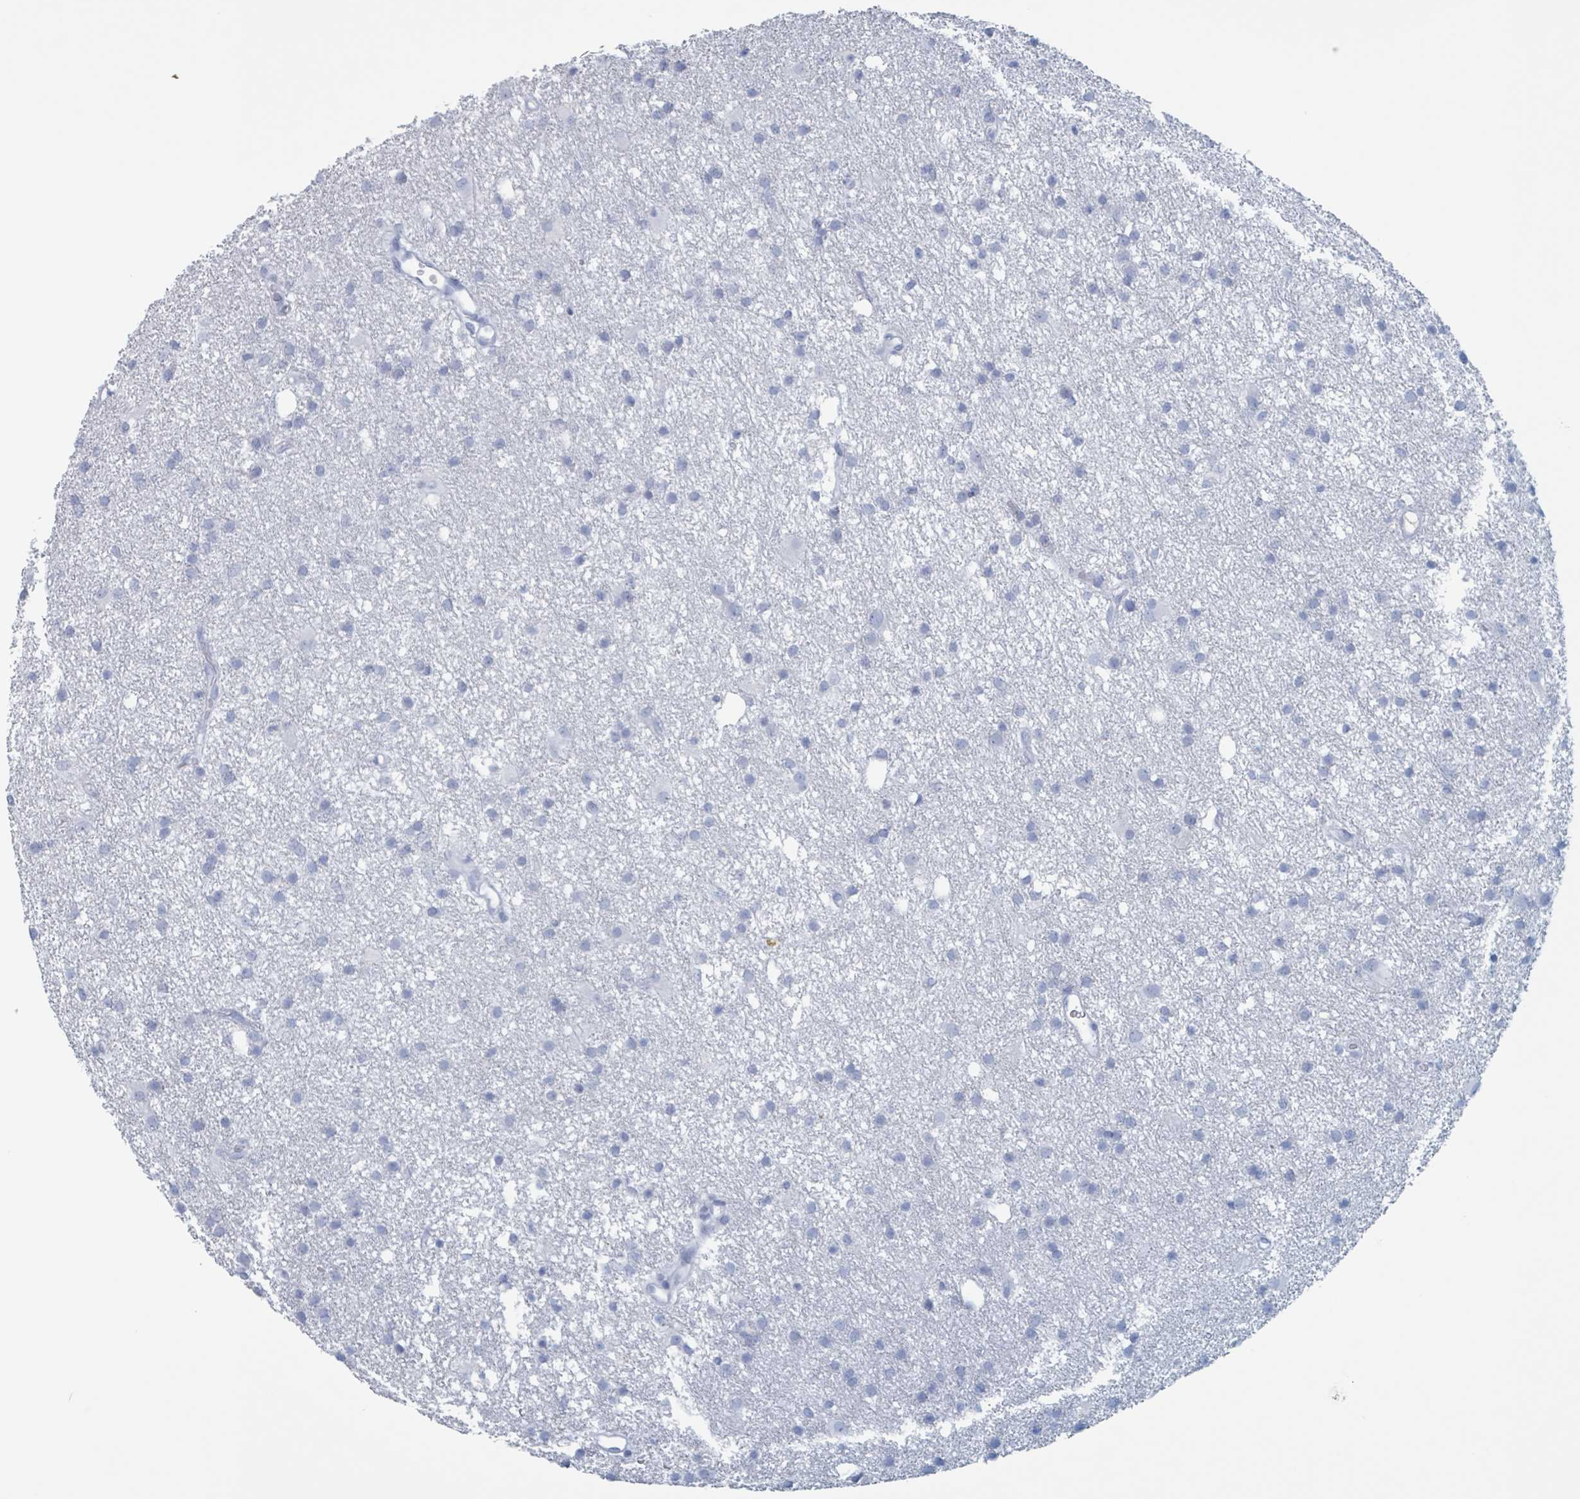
{"staining": {"intensity": "negative", "quantity": "none", "location": "none"}, "tissue": "glioma", "cell_type": "Tumor cells", "image_type": "cancer", "snomed": [{"axis": "morphology", "description": "Glioma, malignant, High grade"}, {"axis": "topography", "description": "Brain"}], "caption": "IHC photomicrograph of neoplastic tissue: glioma stained with DAB shows no significant protein expression in tumor cells.", "gene": "KLK4", "patient": {"sex": "male", "age": 77}}